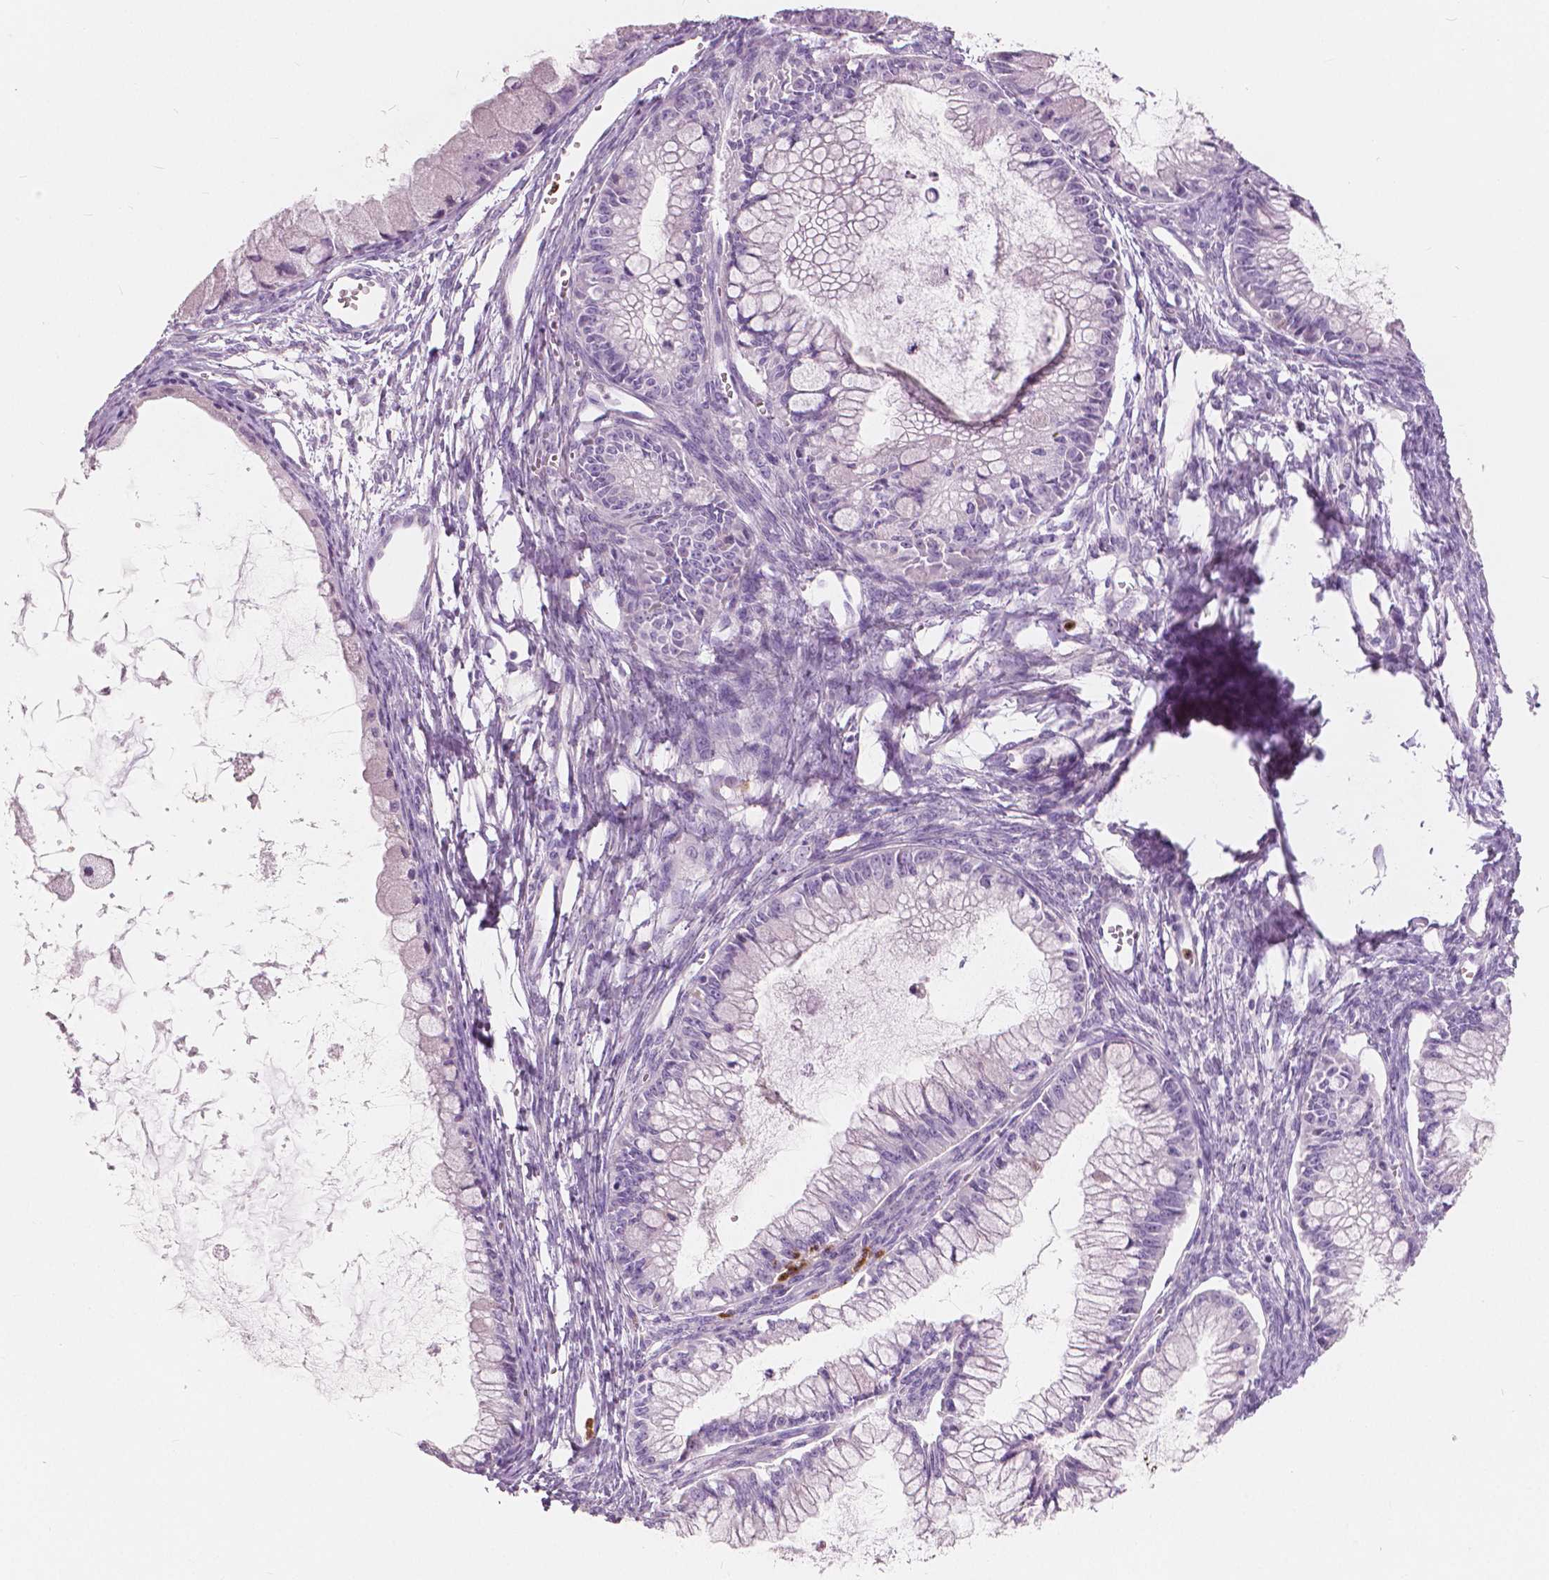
{"staining": {"intensity": "negative", "quantity": "none", "location": "none"}, "tissue": "ovarian cancer", "cell_type": "Tumor cells", "image_type": "cancer", "snomed": [{"axis": "morphology", "description": "Cystadenocarcinoma, mucinous, NOS"}, {"axis": "topography", "description": "Ovary"}], "caption": "Tumor cells are negative for protein expression in human ovarian mucinous cystadenocarcinoma.", "gene": "CXCR2", "patient": {"sex": "female", "age": 34}}